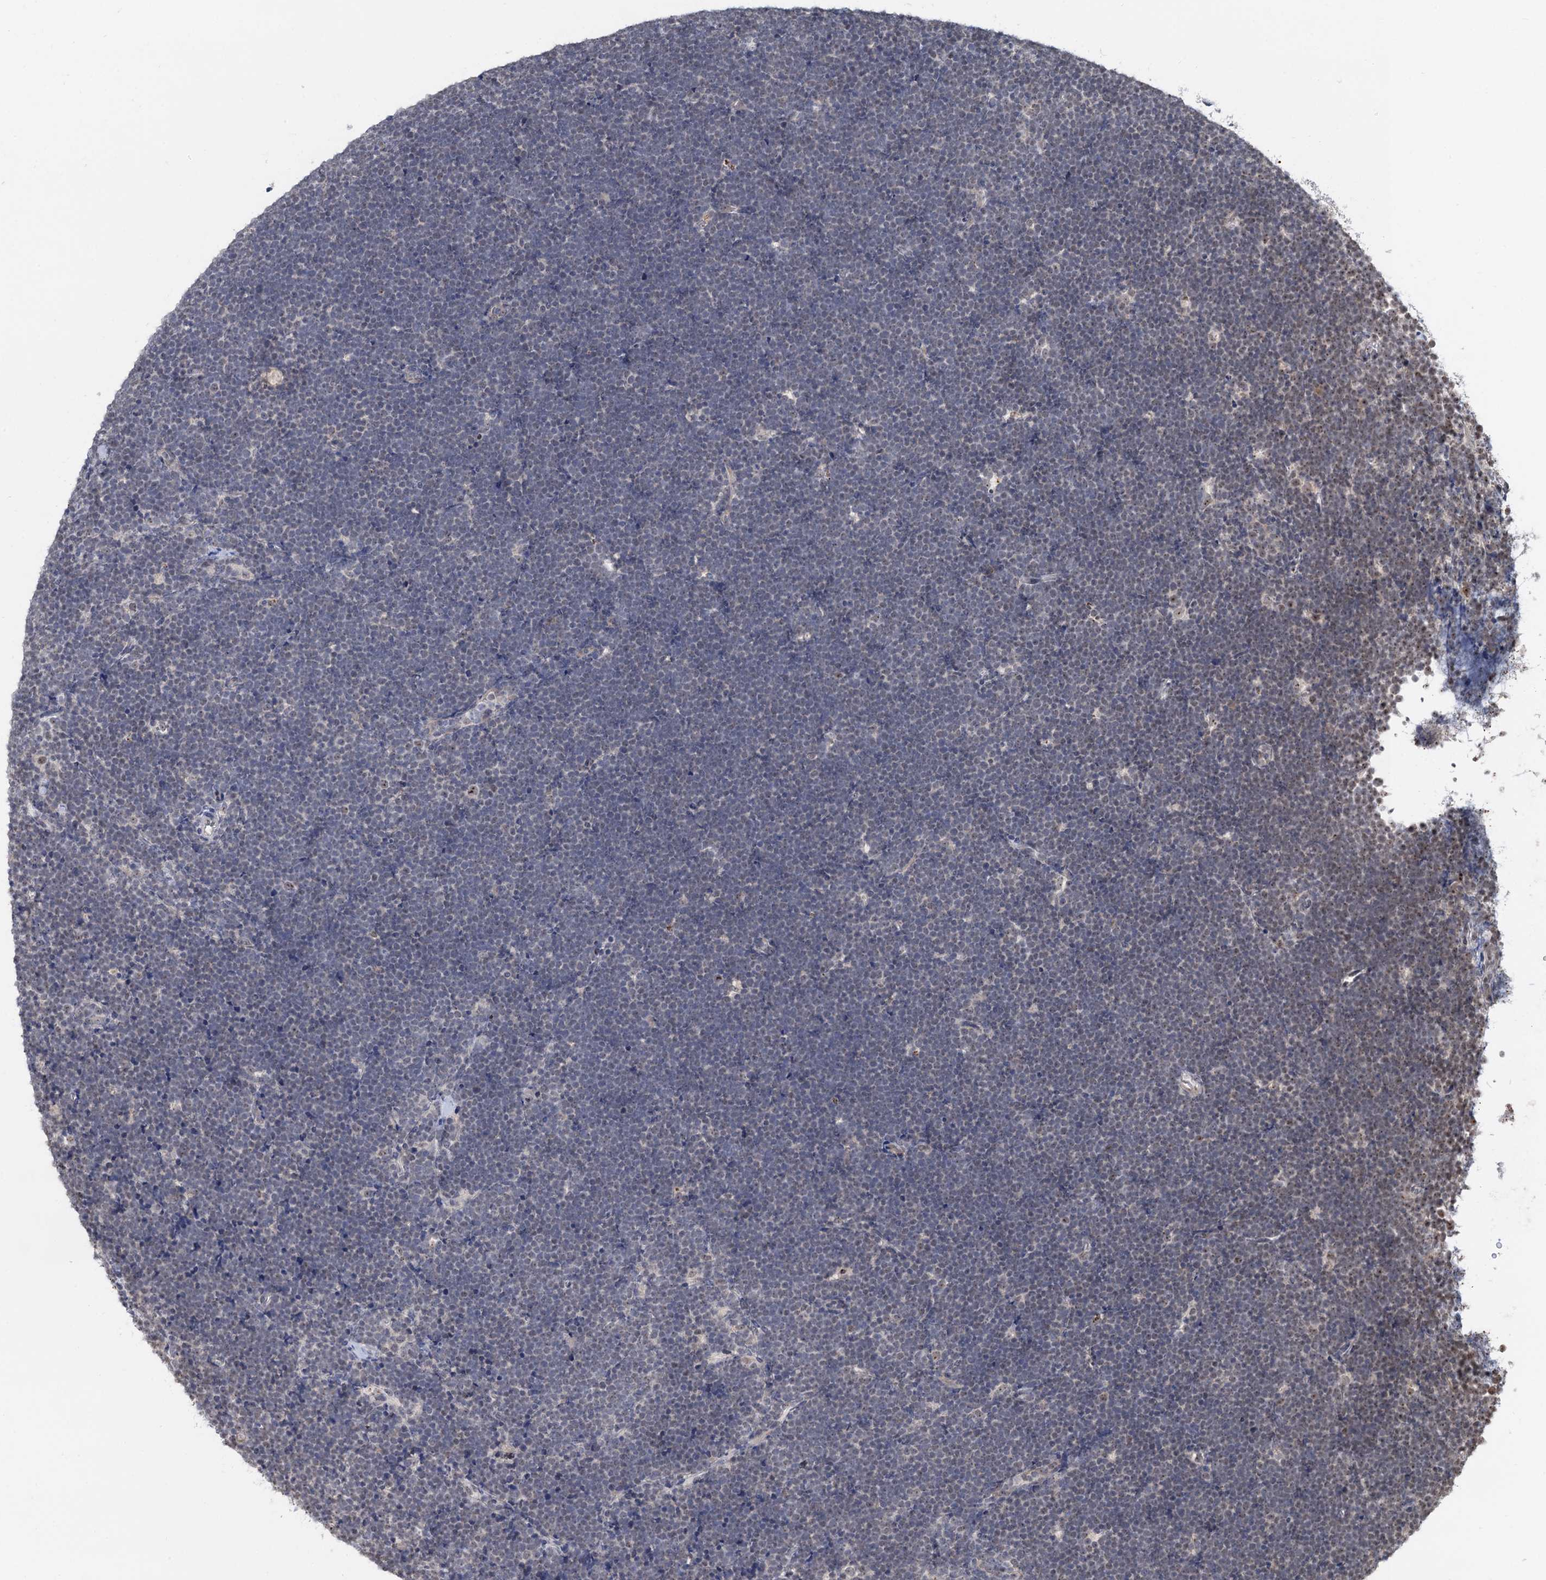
{"staining": {"intensity": "negative", "quantity": "none", "location": "none"}, "tissue": "lymphoma", "cell_type": "Tumor cells", "image_type": "cancer", "snomed": [{"axis": "morphology", "description": "Malignant lymphoma, non-Hodgkin's type, High grade"}, {"axis": "topography", "description": "Lymph node"}], "caption": "The immunohistochemistry micrograph has no significant staining in tumor cells of lymphoma tissue.", "gene": "NAT10", "patient": {"sex": "male", "age": 13}}